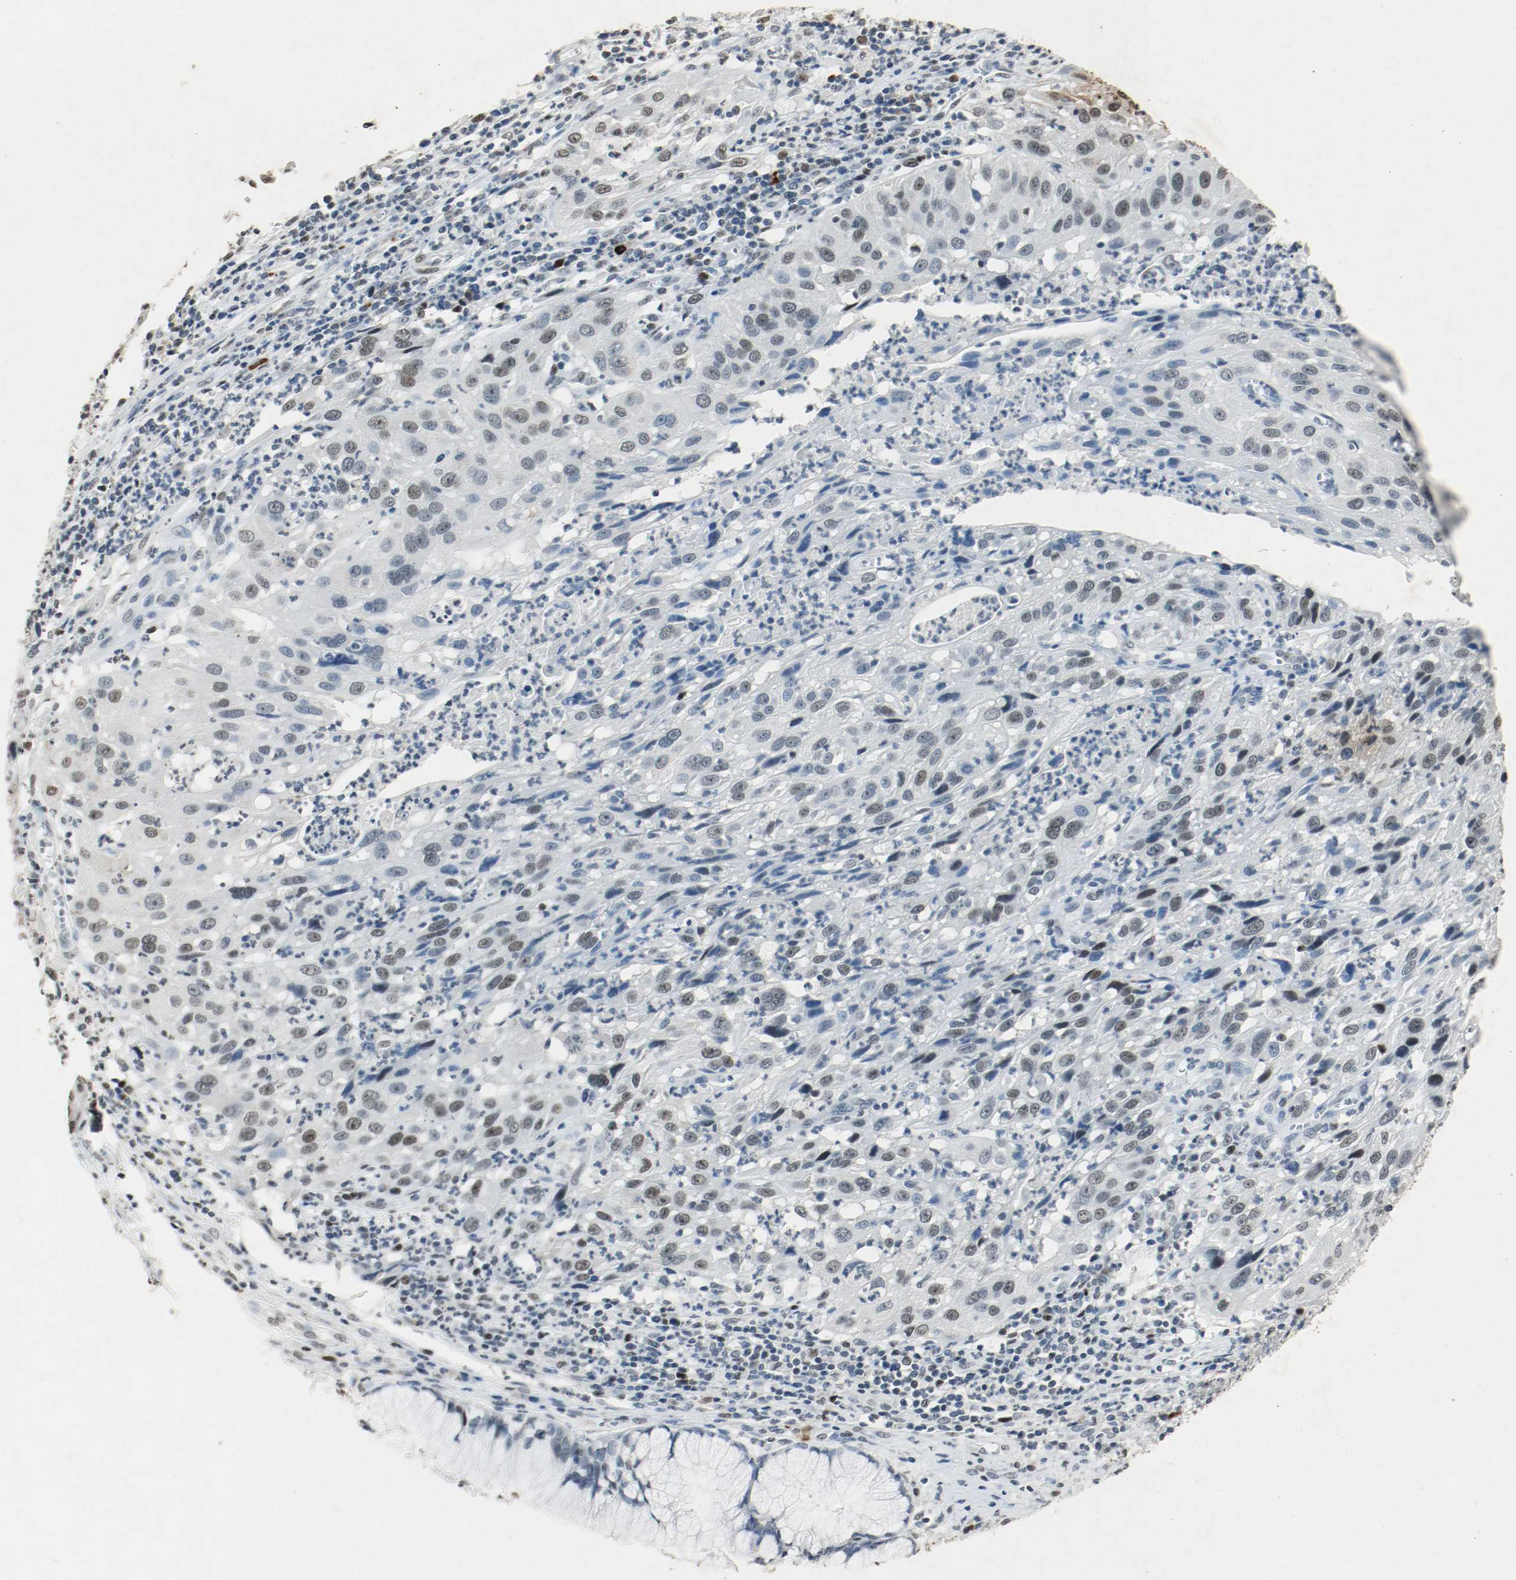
{"staining": {"intensity": "moderate", "quantity": ">75%", "location": "nuclear"}, "tissue": "cervical cancer", "cell_type": "Tumor cells", "image_type": "cancer", "snomed": [{"axis": "morphology", "description": "Squamous cell carcinoma, NOS"}, {"axis": "topography", "description": "Cervix"}], "caption": "Squamous cell carcinoma (cervical) tissue reveals moderate nuclear expression in about >75% of tumor cells, visualized by immunohistochemistry.", "gene": "DNMT1", "patient": {"sex": "female", "age": 32}}